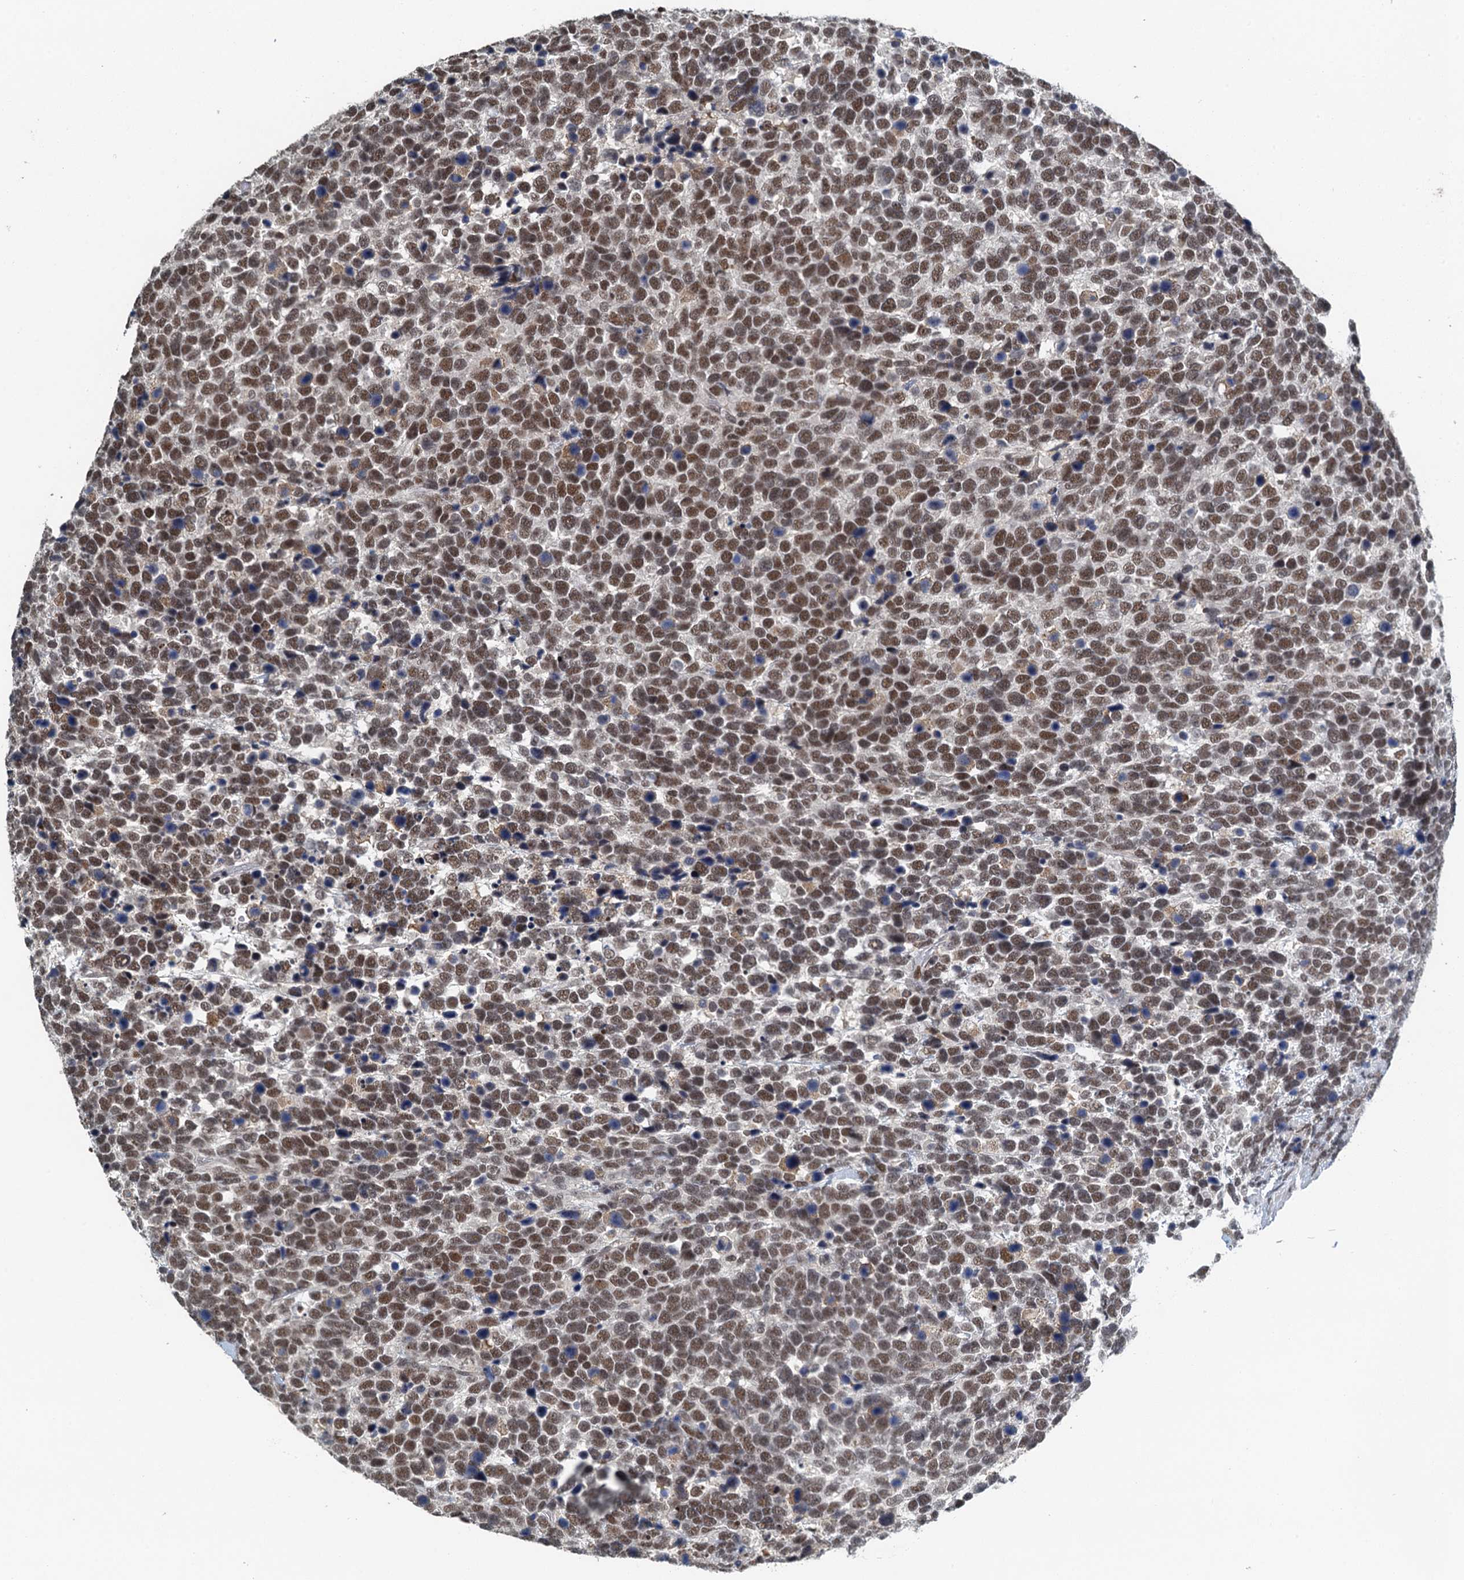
{"staining": {"intensity": "moderate", "quantity": ">75%", "location": "nuclear"}, "tissue": "urothelial cancer", "cell_type": "Tumor cells", "image_type": "cancer", "snomed": [{"axis": "morphology", "description": "Urothelial carcinoma, High grade"}, {"axis": "topography", "description": "Urinary bladder"}], "caption": "Immunohistochemical staining of human urothelial carcinoma (high-grade) demonstrates medium levels of moderate nuclear positivity in approximately >75% of tumor cells.", "gene": "MTA3", "patient": {"sex": "female", "age": 82}}